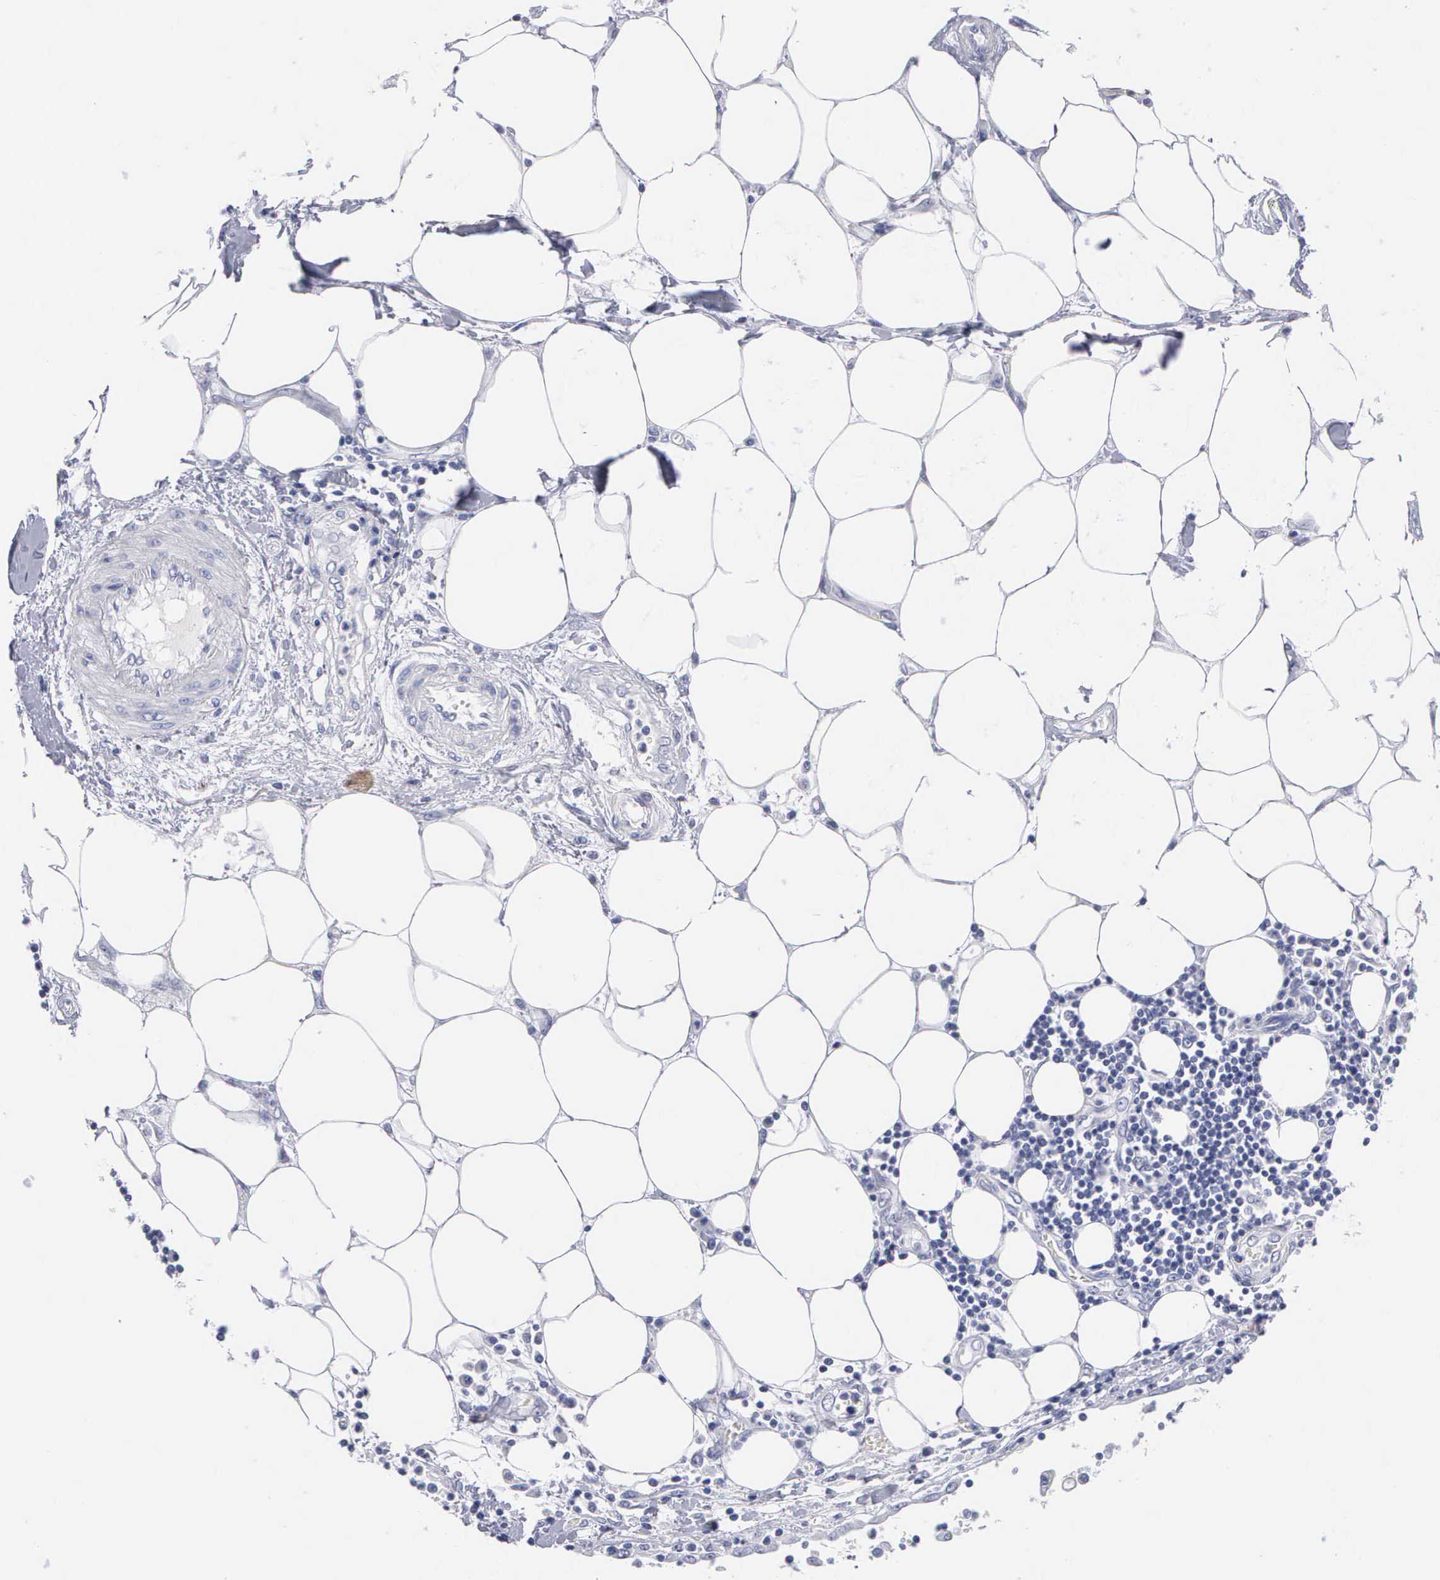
{"staining": {"intensity": "negative", "quantity": "none", "location": "none"}, "tissue": "pancreatic cancer", "cell_type": "Tumor cells", "image_type": "cancer", "snomed": [{"axis": "morphology", "description": "Adenocarcinoma, NOS"}, {"axis": "topography", "description": "Pancreas"}, {"axis": "topography", "description": "Stomach, upper"}], "caption": "This is an immunohistochemistry (IHC) photomicrograph of human pancreatic cancer. There is no positivity in tumor cells.", "gene": "CYP19A1", "patient": {"sex": "male", "age": 77}}